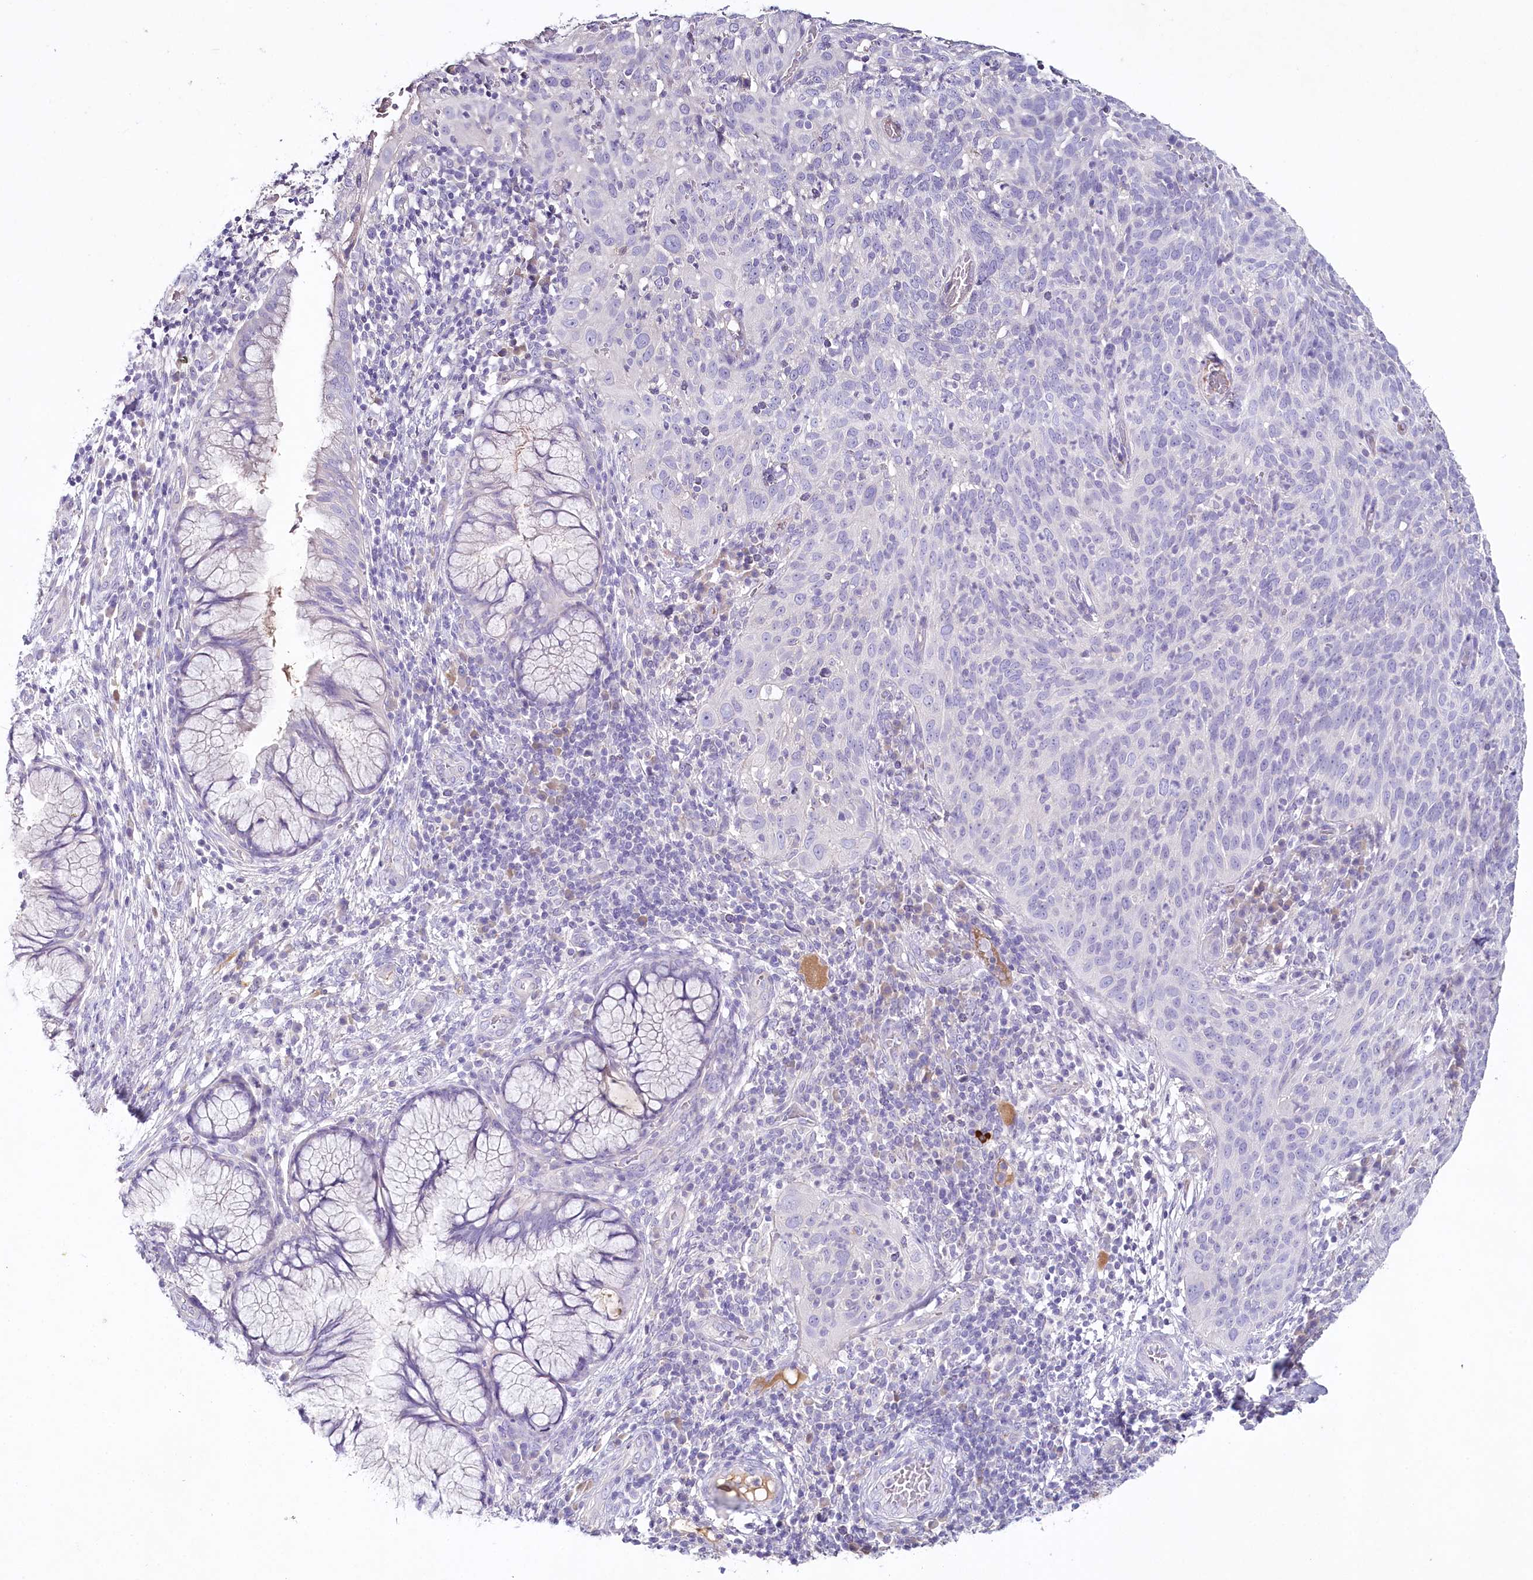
{"staining": {"intensity": "negative", "quantity": "none", "location": "none"}, "tissue": "cervical cancer", "cell_type": "Tumor cells", "image_type": "cancer", "snomed": [{"axis": "morphology", "description": "Squamous cell carcinoma, NOS"}, {"axis": "topography", "description": "Cervix"}], "caption": "An image of cervical cancer stained for a protein demonstrates no brown staining in tumor cells.", "gene": "HPD", "patient": {"sex": "female", "age": 31}}